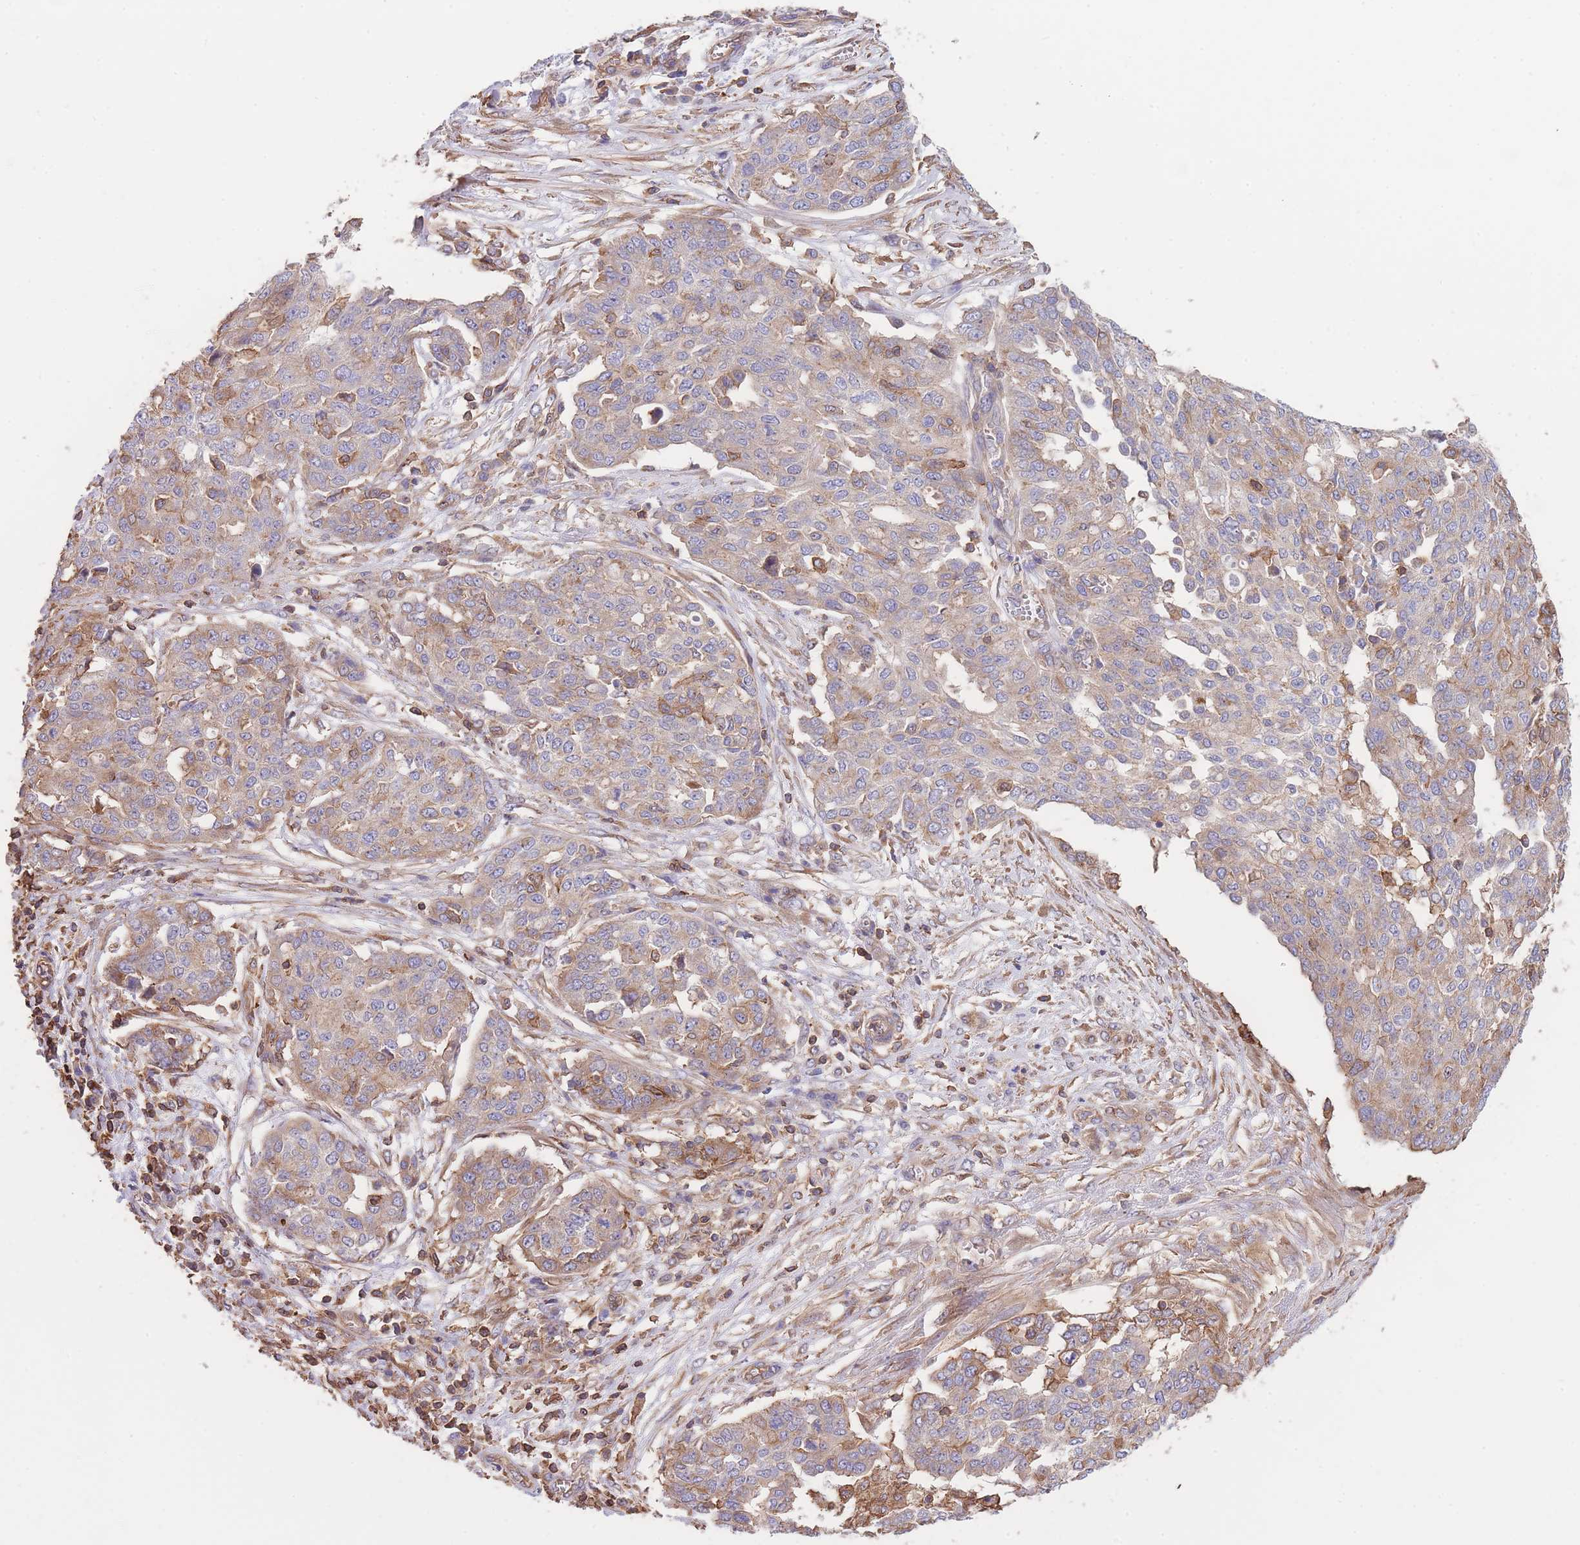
{"staining": {"intensity": "weak", "quantity": "25%-75%", "location": "cytoplasmic/membranous"}, "tissue": "ovarian cancer", "cell_type": "Tumor cells", "image_type": "cancer", "snomed": [{"axis": "morphology", "description": "Cystadenocarcinoma, serous, NOS"}, {"axis": "topography", "description": "Soft tissue"}, {"axis": "topography", "description": "Ovary"}], "caption": "Immunohistochemistry staining of ovarian cancer (serous cystadenocarcinoma), which reveals low levels of weak cytoplasmic/membranous expression in approximately 25%-75% of tumor cells indicating weak cytoplasmic/membranous protein positivity. The staining was performed using DAB (brown) for protein detection and nuclei were counterstained in hematoxylin (blue).", "gene": "LRRN4CL", "patient": {"sex": "female", "age": 57}}